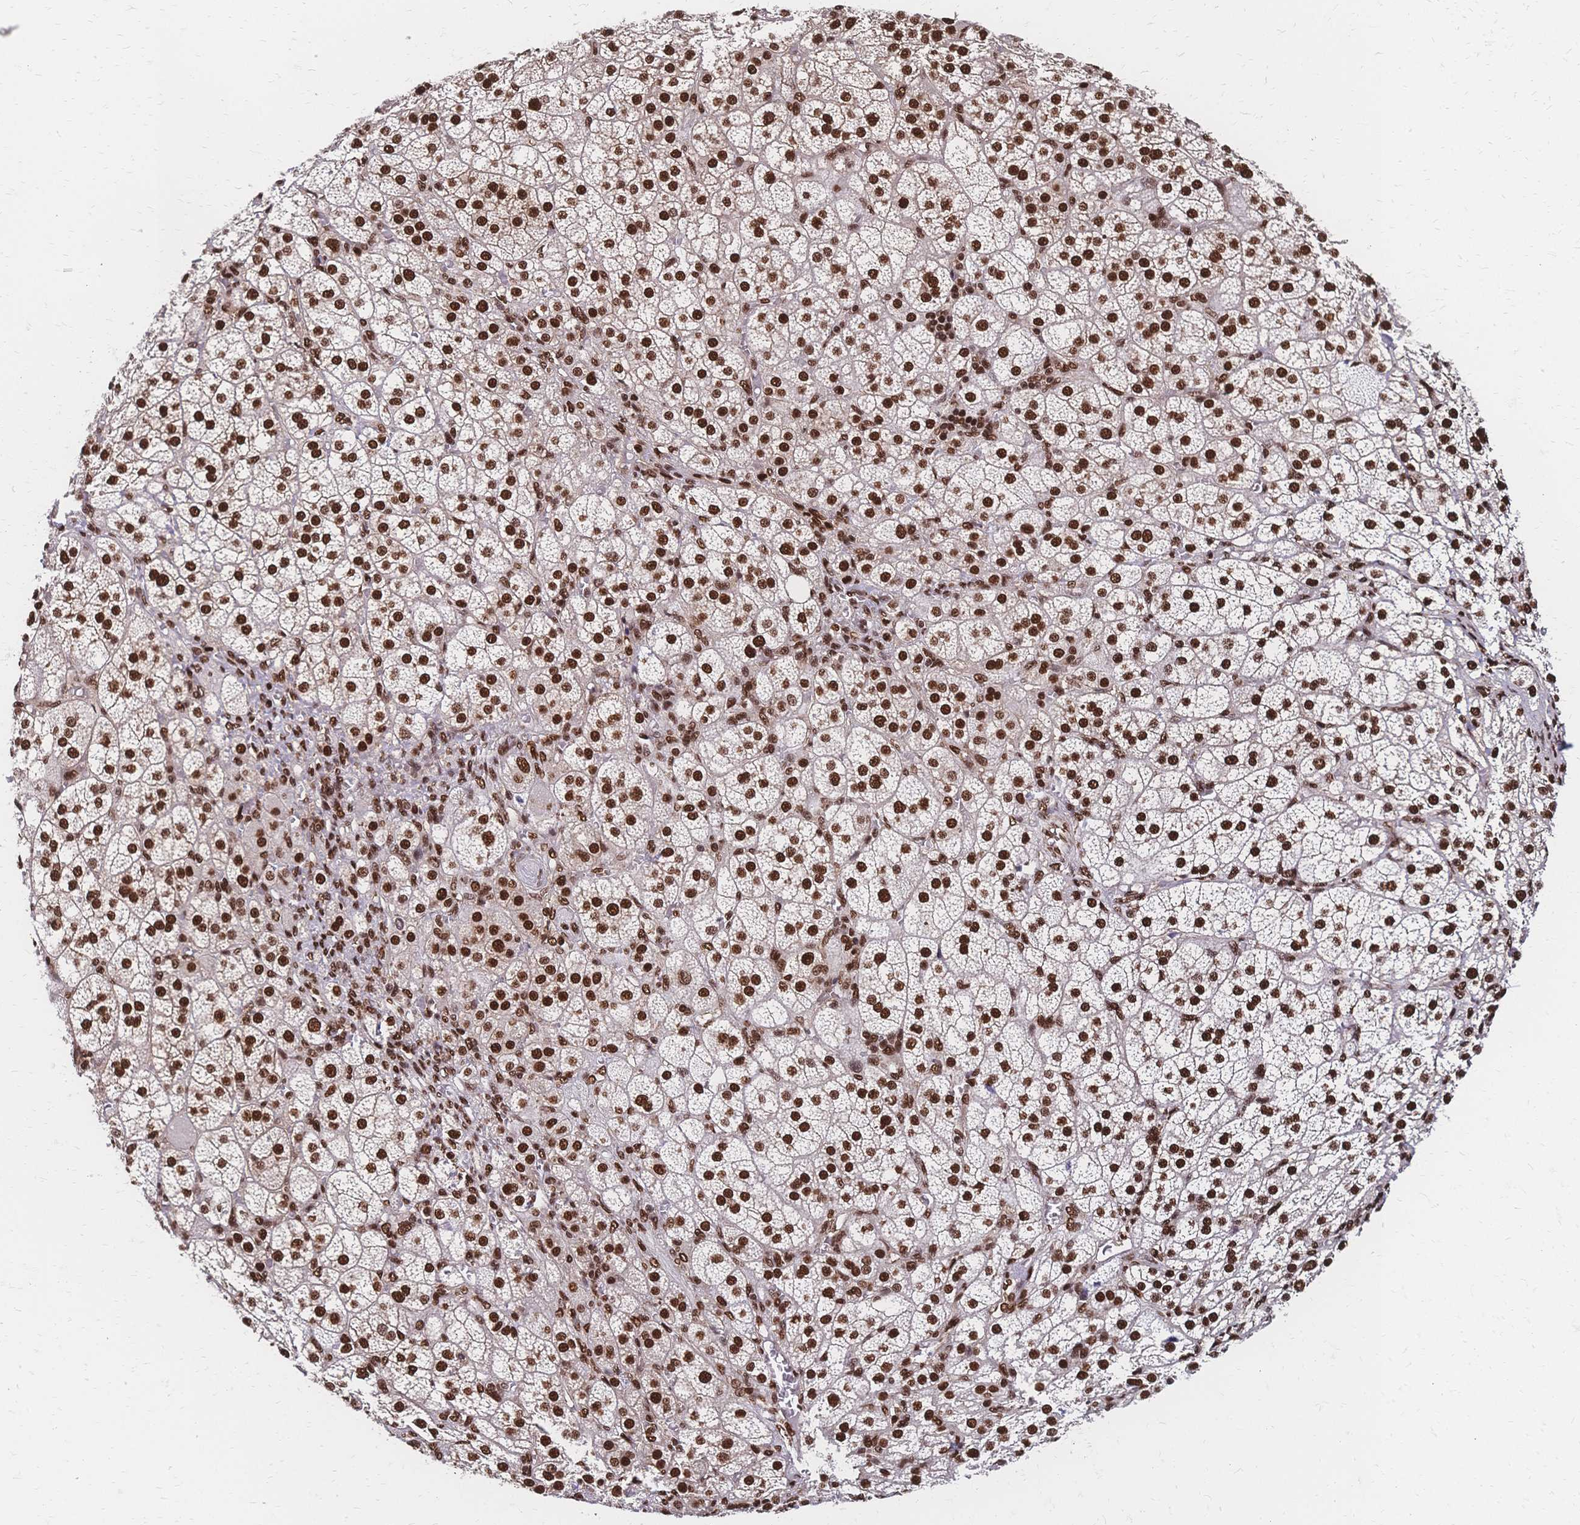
{"staining": {"intensity": "strong", "quantity": ">75%", "location": "nuclear"}, "tissue": "adrenal gland", "cell_type": "Glandular cells", "image_type": "normal", "snomed": [{"axis": "morphology", "description": "Normal tissue, NOS"}, {"axis": "topography", "description": "Adrenal gland"}], "caption": "Normal adrenal gland demonstrates strong nuclear positivity in approximately >75% of glandular cells, visualized by immunohistochemistry.", "gene": "HDGF", "patient": {"sex": "female", "age": 60}}